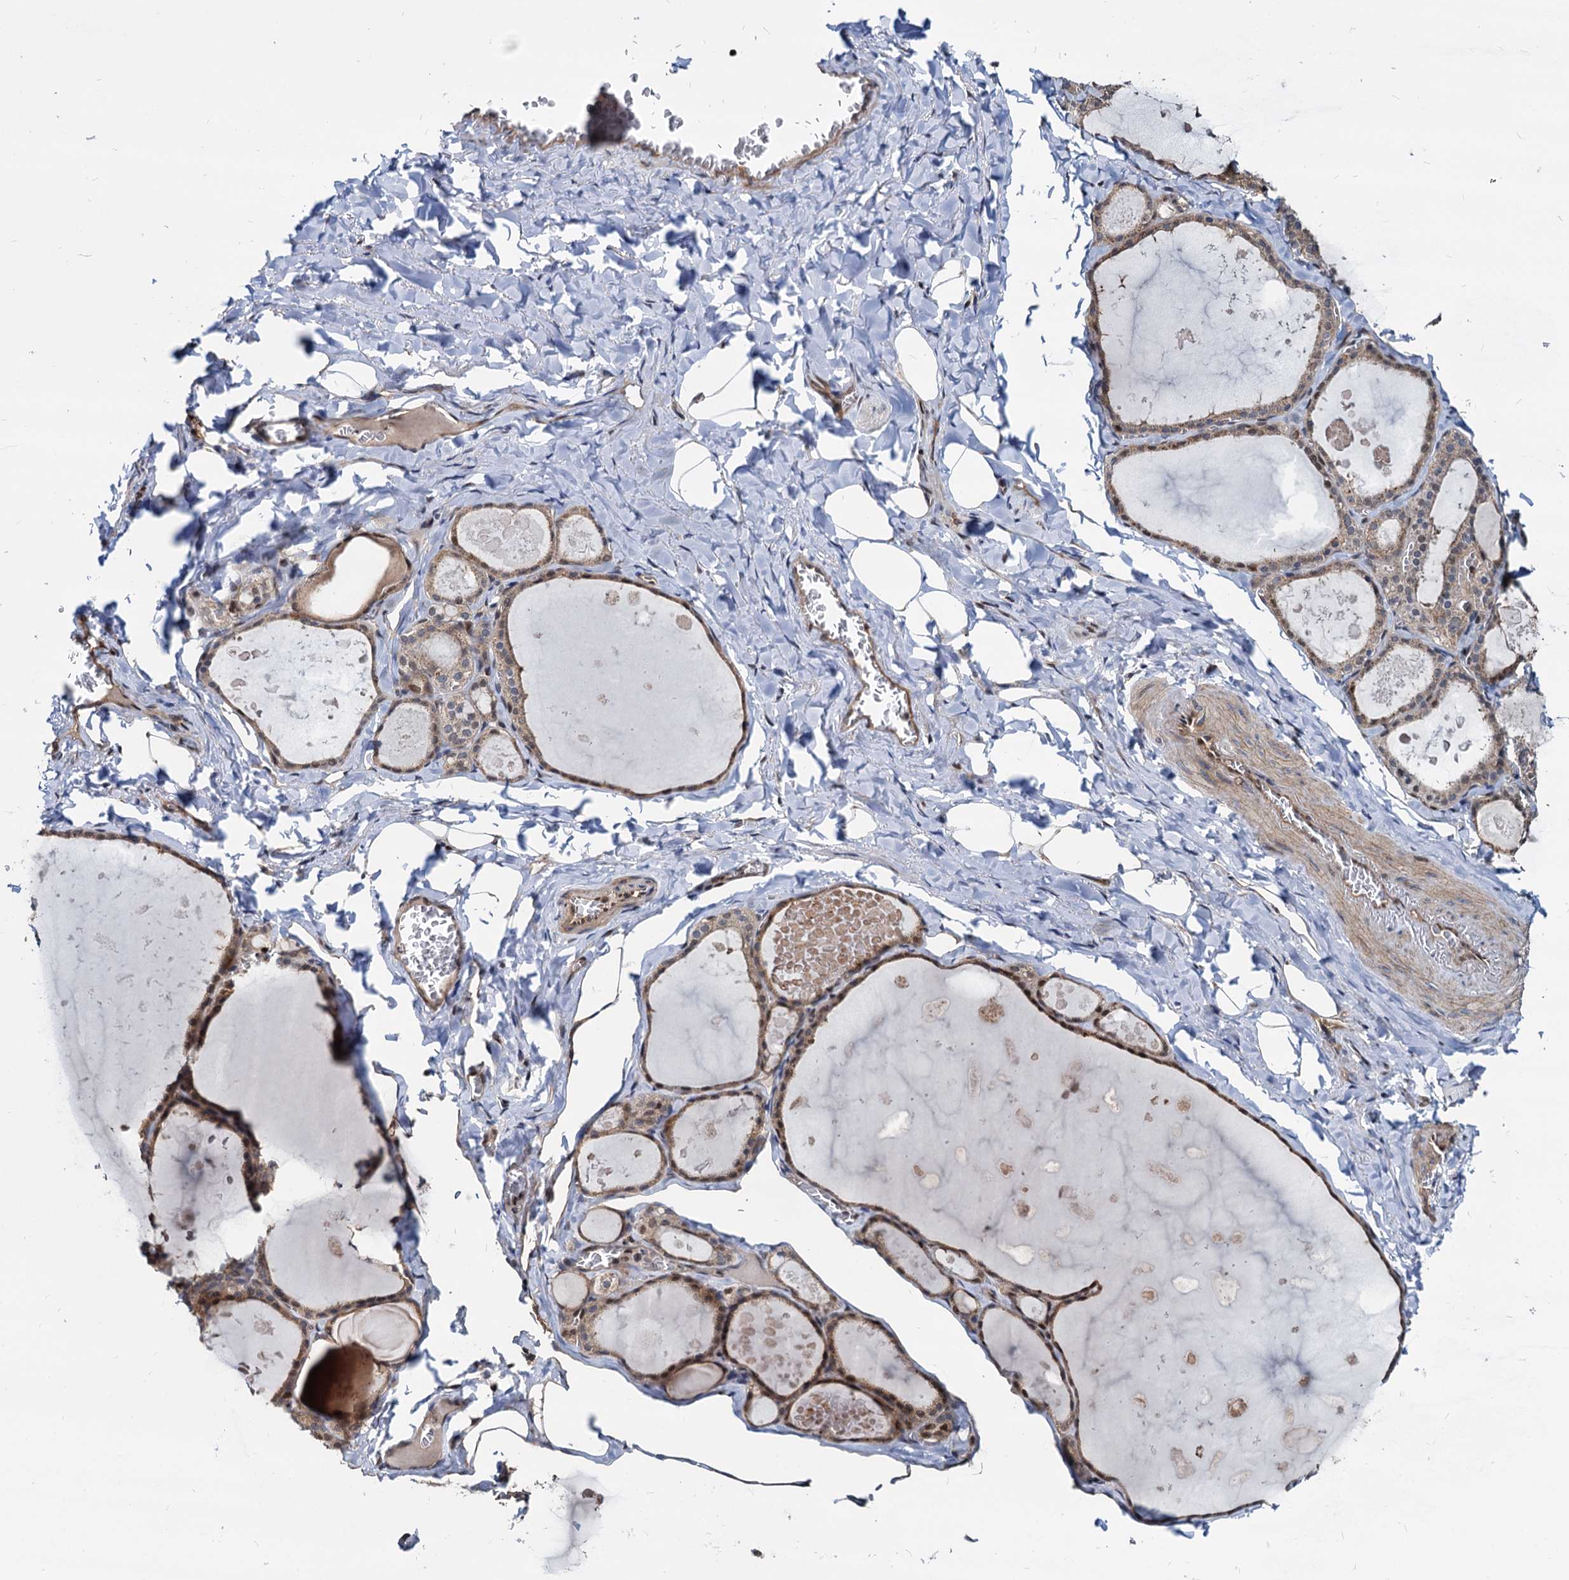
{"staining": {"intensity": "moderate", "quantity": ">75%", "location": "nuclear"}, "tissue": "thyroid gland", "cell_type": "Glandular cells", "image_type": "normal", "snomed": [{"axis": "morphology", "description": "Normal tissue, NOS"}, {"axis": "topography", "description": "Thyroid gland"}], "caption": "IHC image of benign thyroid gland: thyroid gland stained using immunohistochemistry (IHC) demonstrates medium levels of moderate protein expression localized specifically in the nuclear of glandular cells, appearing as a nuclear brown color.", "gene": "UBLCP1", "patient": {"sex": "male", "age": 56}}